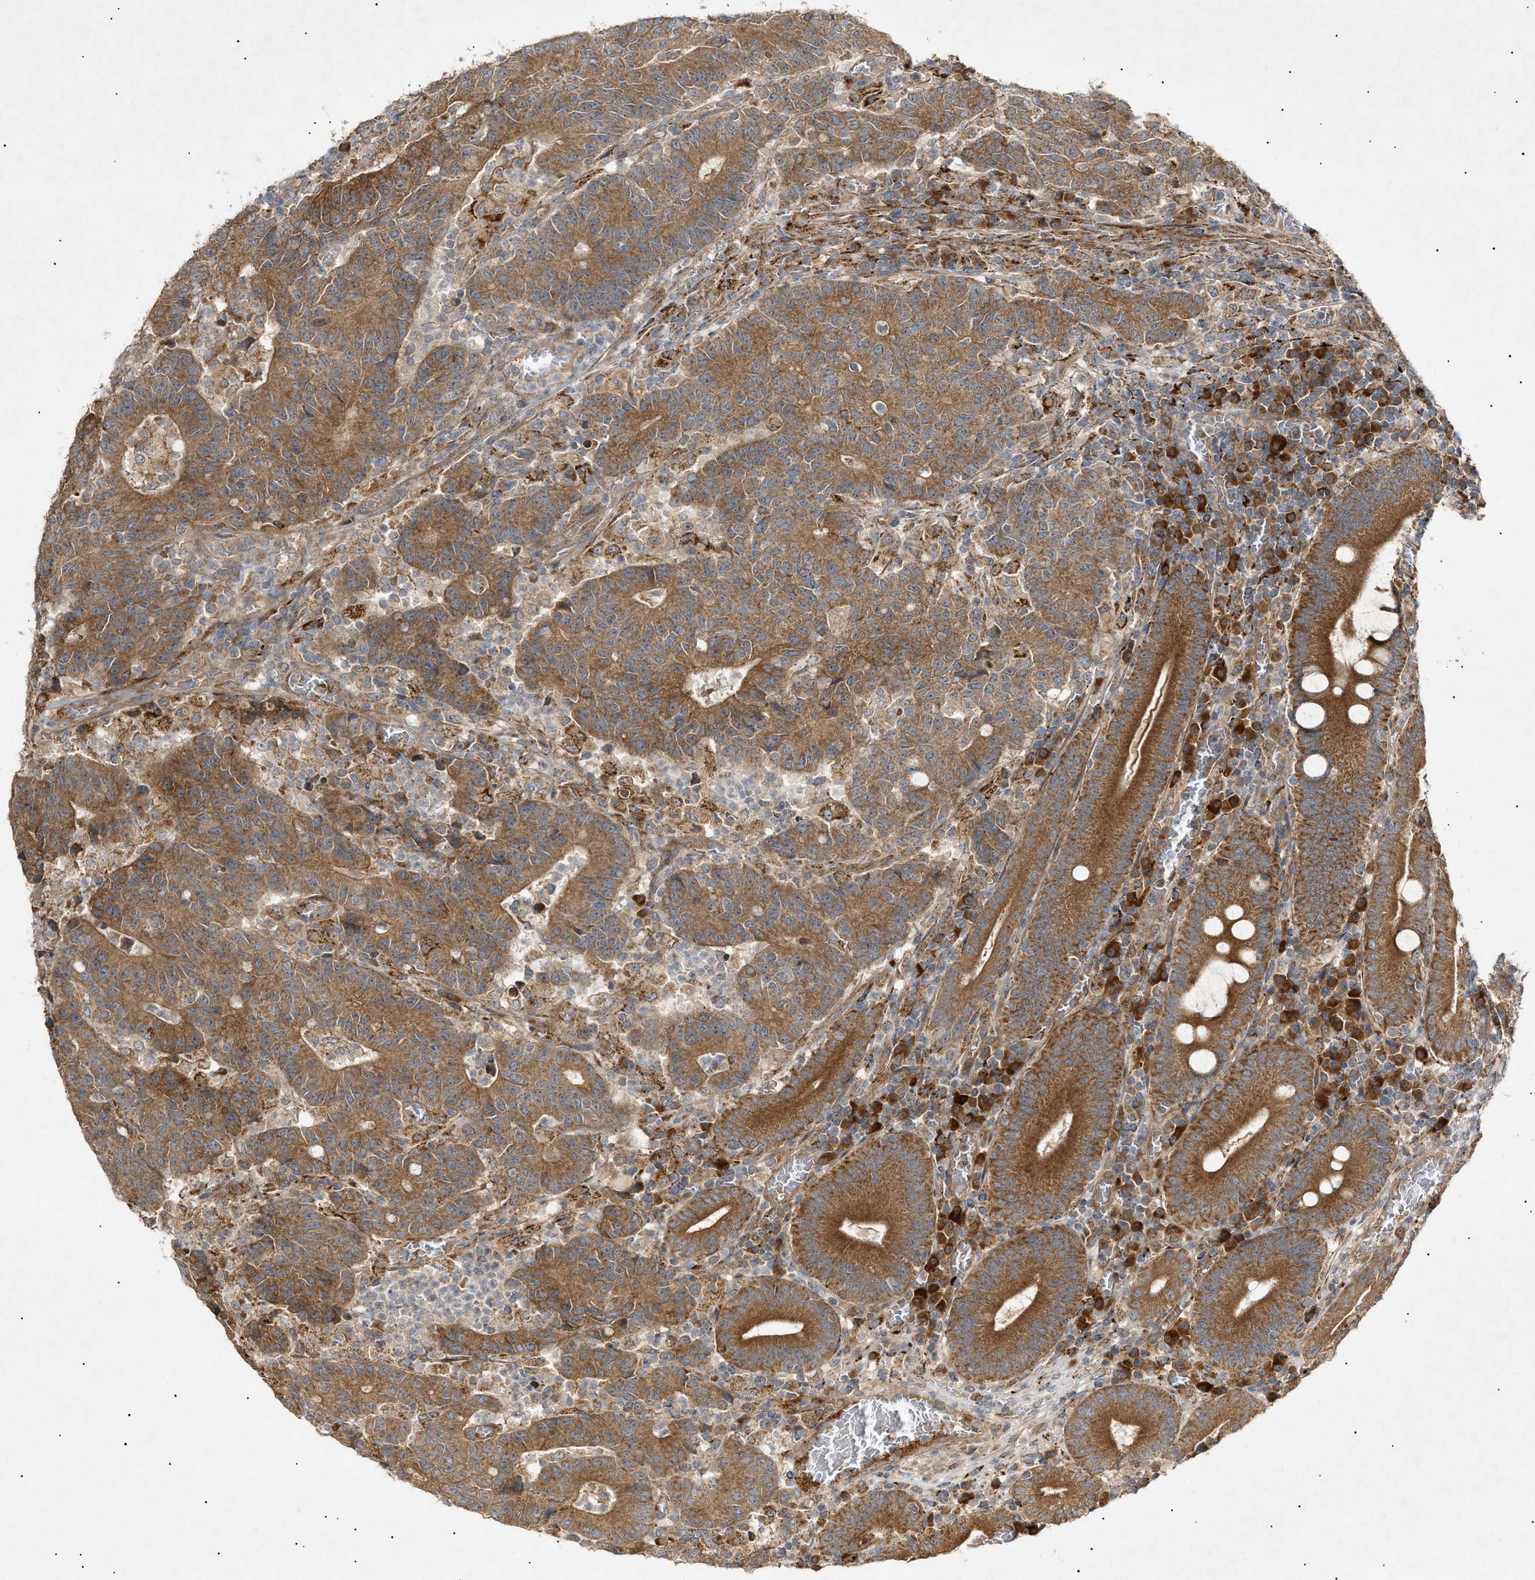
{"staining": {"intensity": "strong", "quantity": ">75%", "location": "cytoplasmic/membranous"}, "tissue": "colorectal cancer", "cell_type": "Tumor cells", "image_type": "cancer", "snomed": [{"axis": "morphology", "description": "Normal tissue, NOS"}, {"axis": "morphology", "description": "Adenocarcinoma, NOS"}, {"axis": "topography", "description": "Colon"}], "caption": "Immunohistochemical staining of colorectal adenocarcinoma displays strong cytoplasmic/membranous protein expression in about >75% of tumor cells. The protein is shown in brown color, while the nuclei are stained blue.", "gene": "MTCH1", "patient": {"sex": "female", "age": 75}}